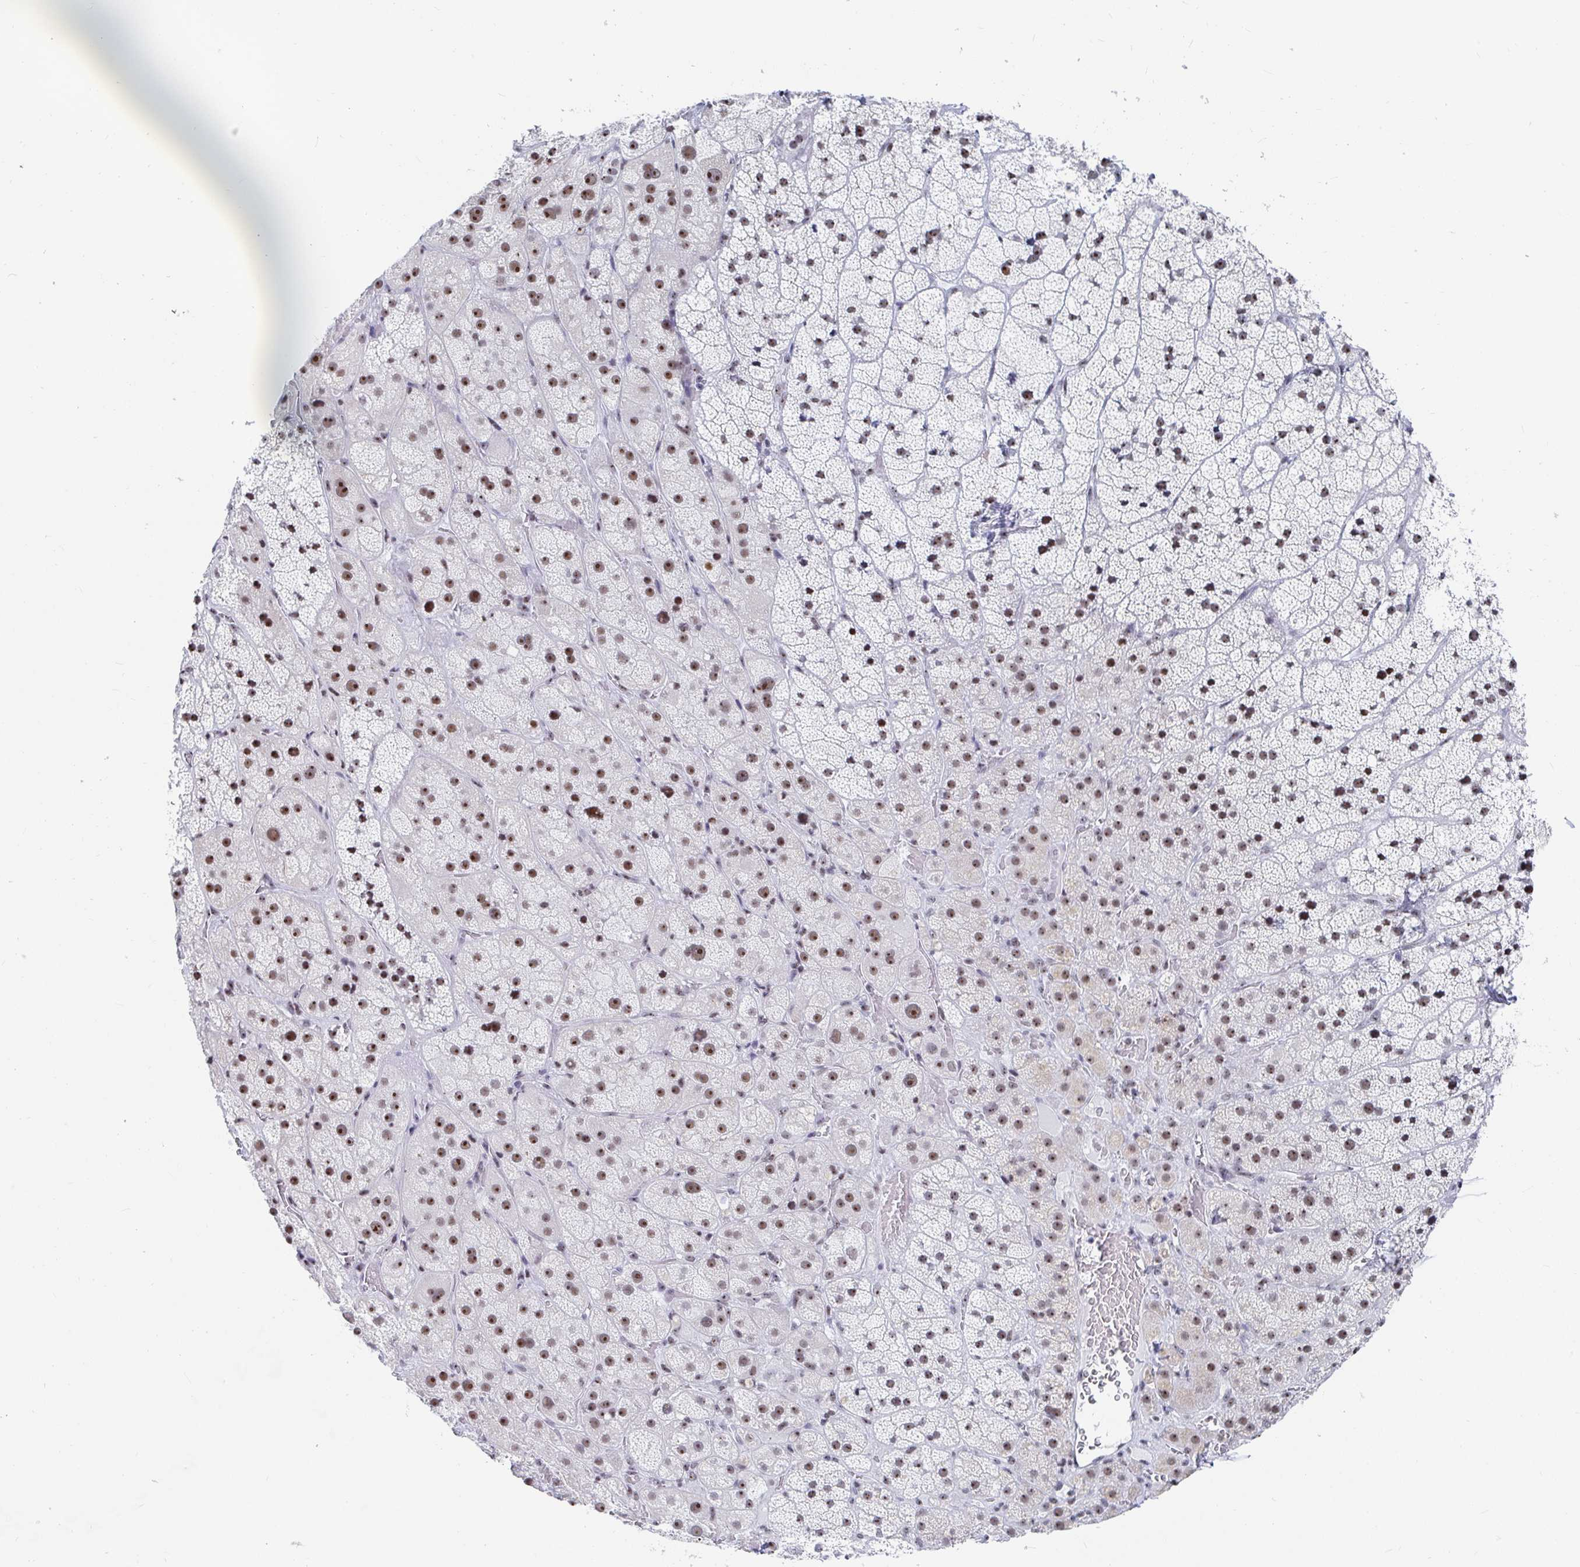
{"staining": {"intensity": "moderate", "quantity": ">75%", "location": "nuclear"}, "tissue": "adrenal gland", "cell_type": "Glandular cells", "image_type": "normal", "snomed": [{"axis": "morphology", "description": "Normal tissue, NOS"}, {"axis": "topography", "description": "Adrenal gland"}], "caption": "Brown immunohistochemical staining in unremarkable human adrenal gland shows moderate nuclear expression in about >75% of glandular cells.", "gene": "SIRT7", "patient": {"sex": "male", "age": 57}}